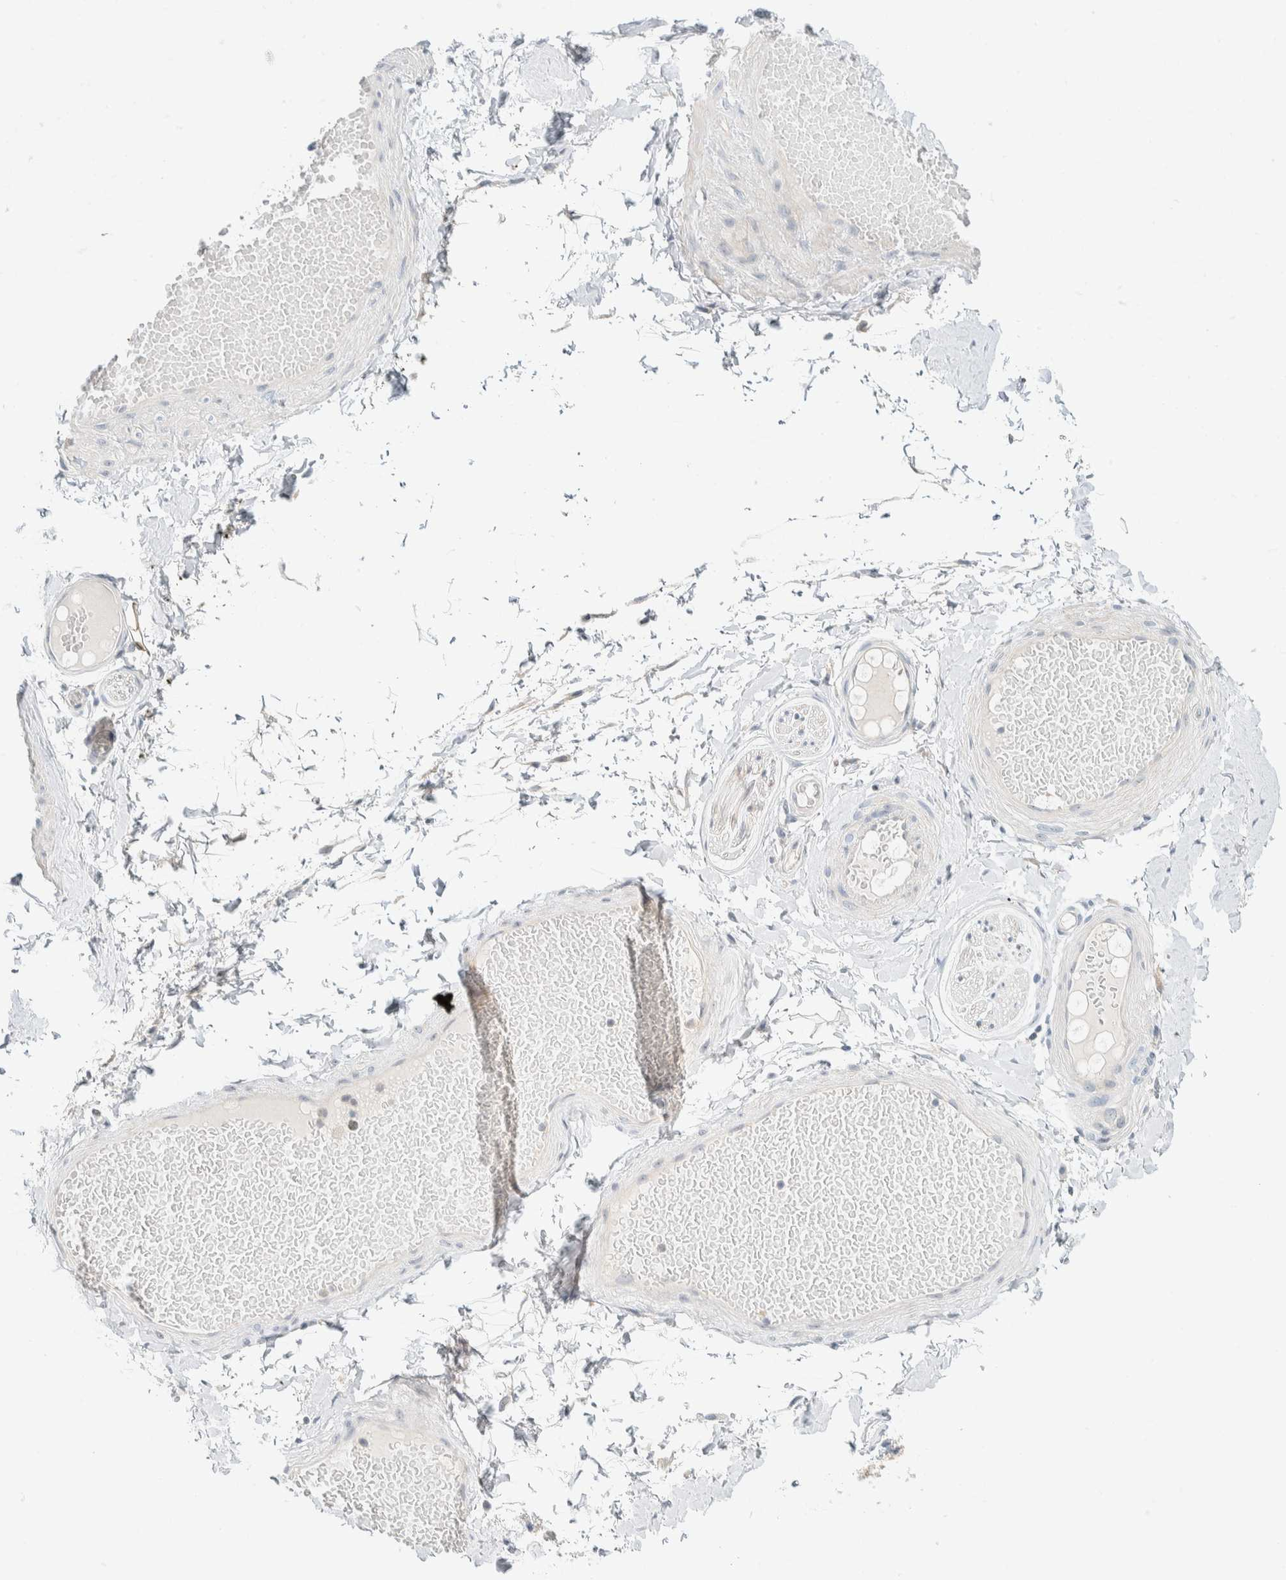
{"staining": {"intensity": "negative", "quantity": "none", "location": "none"}, "tissue": "adipose tissue", "cell_type": "Adipocytes", "image_type": "normal", "snomed": [{"axis": "morphology", "description": "Normal tissue, NOS"}, {"axis": "topography", "description": "Adipose tissue"}, {"axis": "topography", "description": "Vascular tissue"}, {"axis": "topography", "description": "Peripheral nerve tissue"}], "caption": "A high-resolution image shows immunohistochemistry staining of unremarkable adipose tissue, which shows no significant staining in adipocytes. (DAB (3,3'-diaminobenzidine) immunohistochemistry (IHC) with hematoxylin counter stain).", "gene": "NDE1", "patient": {"sex": "male", "age": 25}}